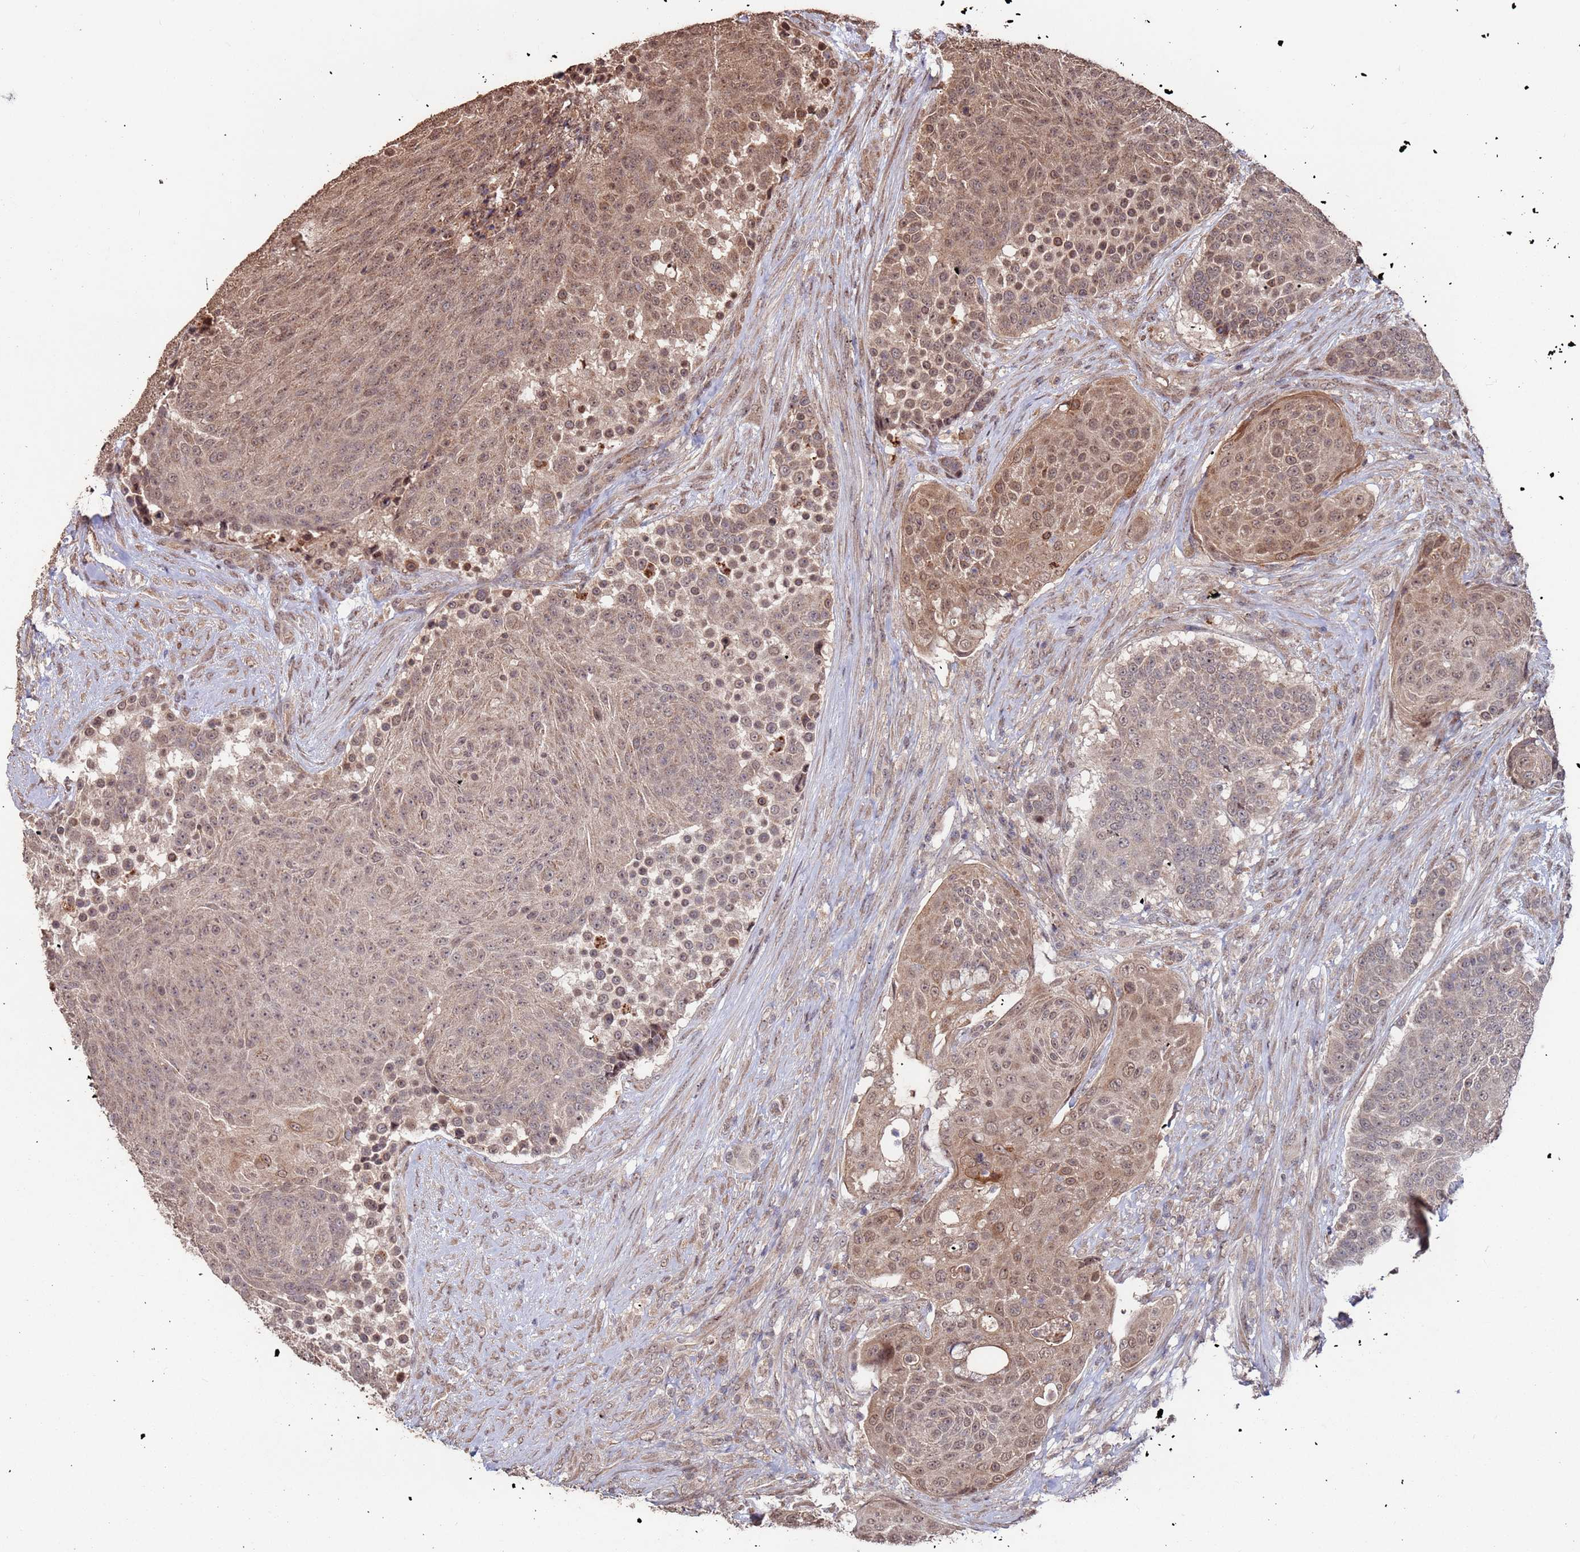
{"staining": {"intensity": "moderate", "quantity": "25%-75%", "location": "cytoplasmic/membranous,nuclear"}, "tissue": "urothelial cancer", "cell_type": "Tumor cells", "image_type": "cancer", "snomed": [{"axis": "morphology", "description": "Urothelial carcinoma, High grade"}, {"axis": "topography", "description": "Urinary bladder"}], "caption": "The photomicrograph shows immunohistochemical staining of urothelial cancer. There is moderate cytoplasmic/membranous and nuclear positivity is present in about 25%-75% of tumor cells.", "gene": "PRR7", "patient": {"sex": "female", "age": 63}}